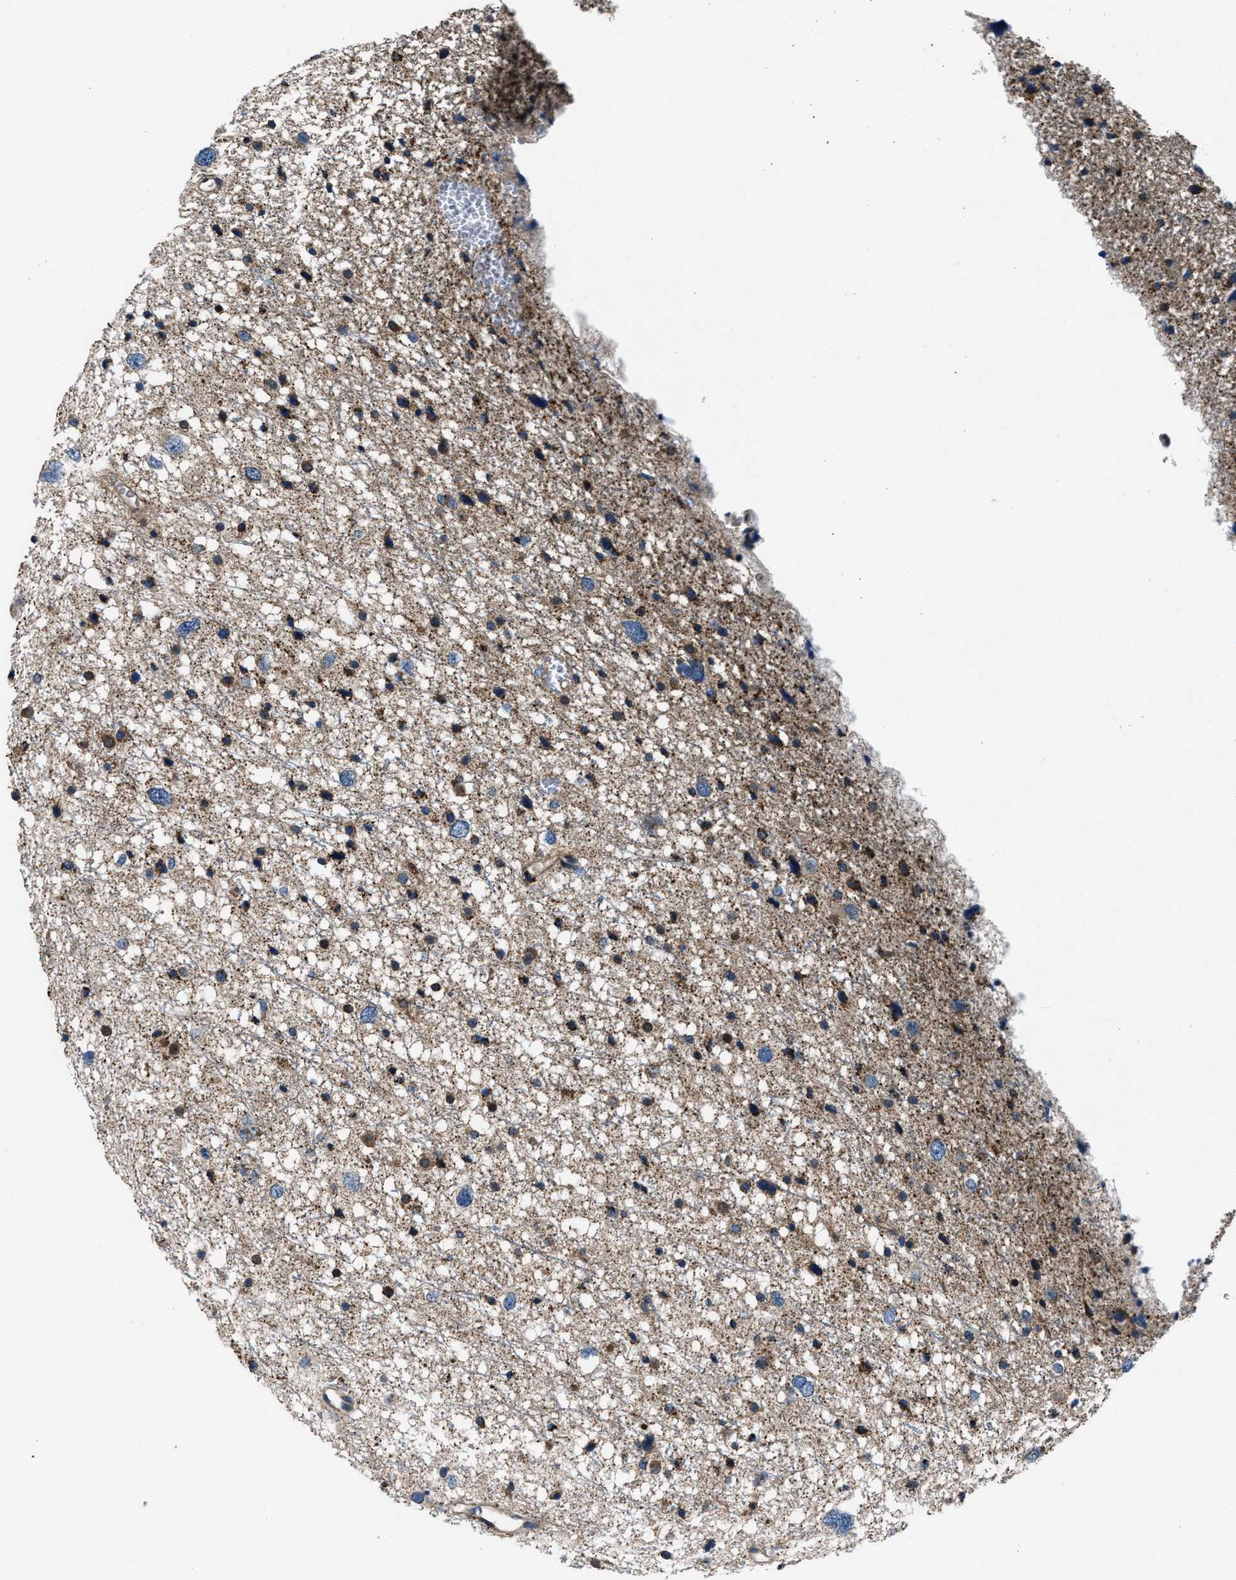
{"staining": {"intensity": "moderate", "quantity": "25%-75%", "location": "cytoplasmic/membranous"}, "tissue": "glioma", "cell_type": "Tumor cells", "image_type": "cancer", "snomed": [{"axis": "morphology", "description": "Glioma, malignant, Low grade"}, {"axis": "topography", "description": "Brain"}], "caption": "Immunohistochemistry (IHC) micrograph of neoplastic tissue: human glioma stained using IHC shows medium levels of moderate protein expression localized specifically in the cytoplasmic/membranous of tumor cells, appearing as a cytoplasmic/membranous brown color.", "gene": "FAM221A", "patient": {"sex": "female", "age": 37}}